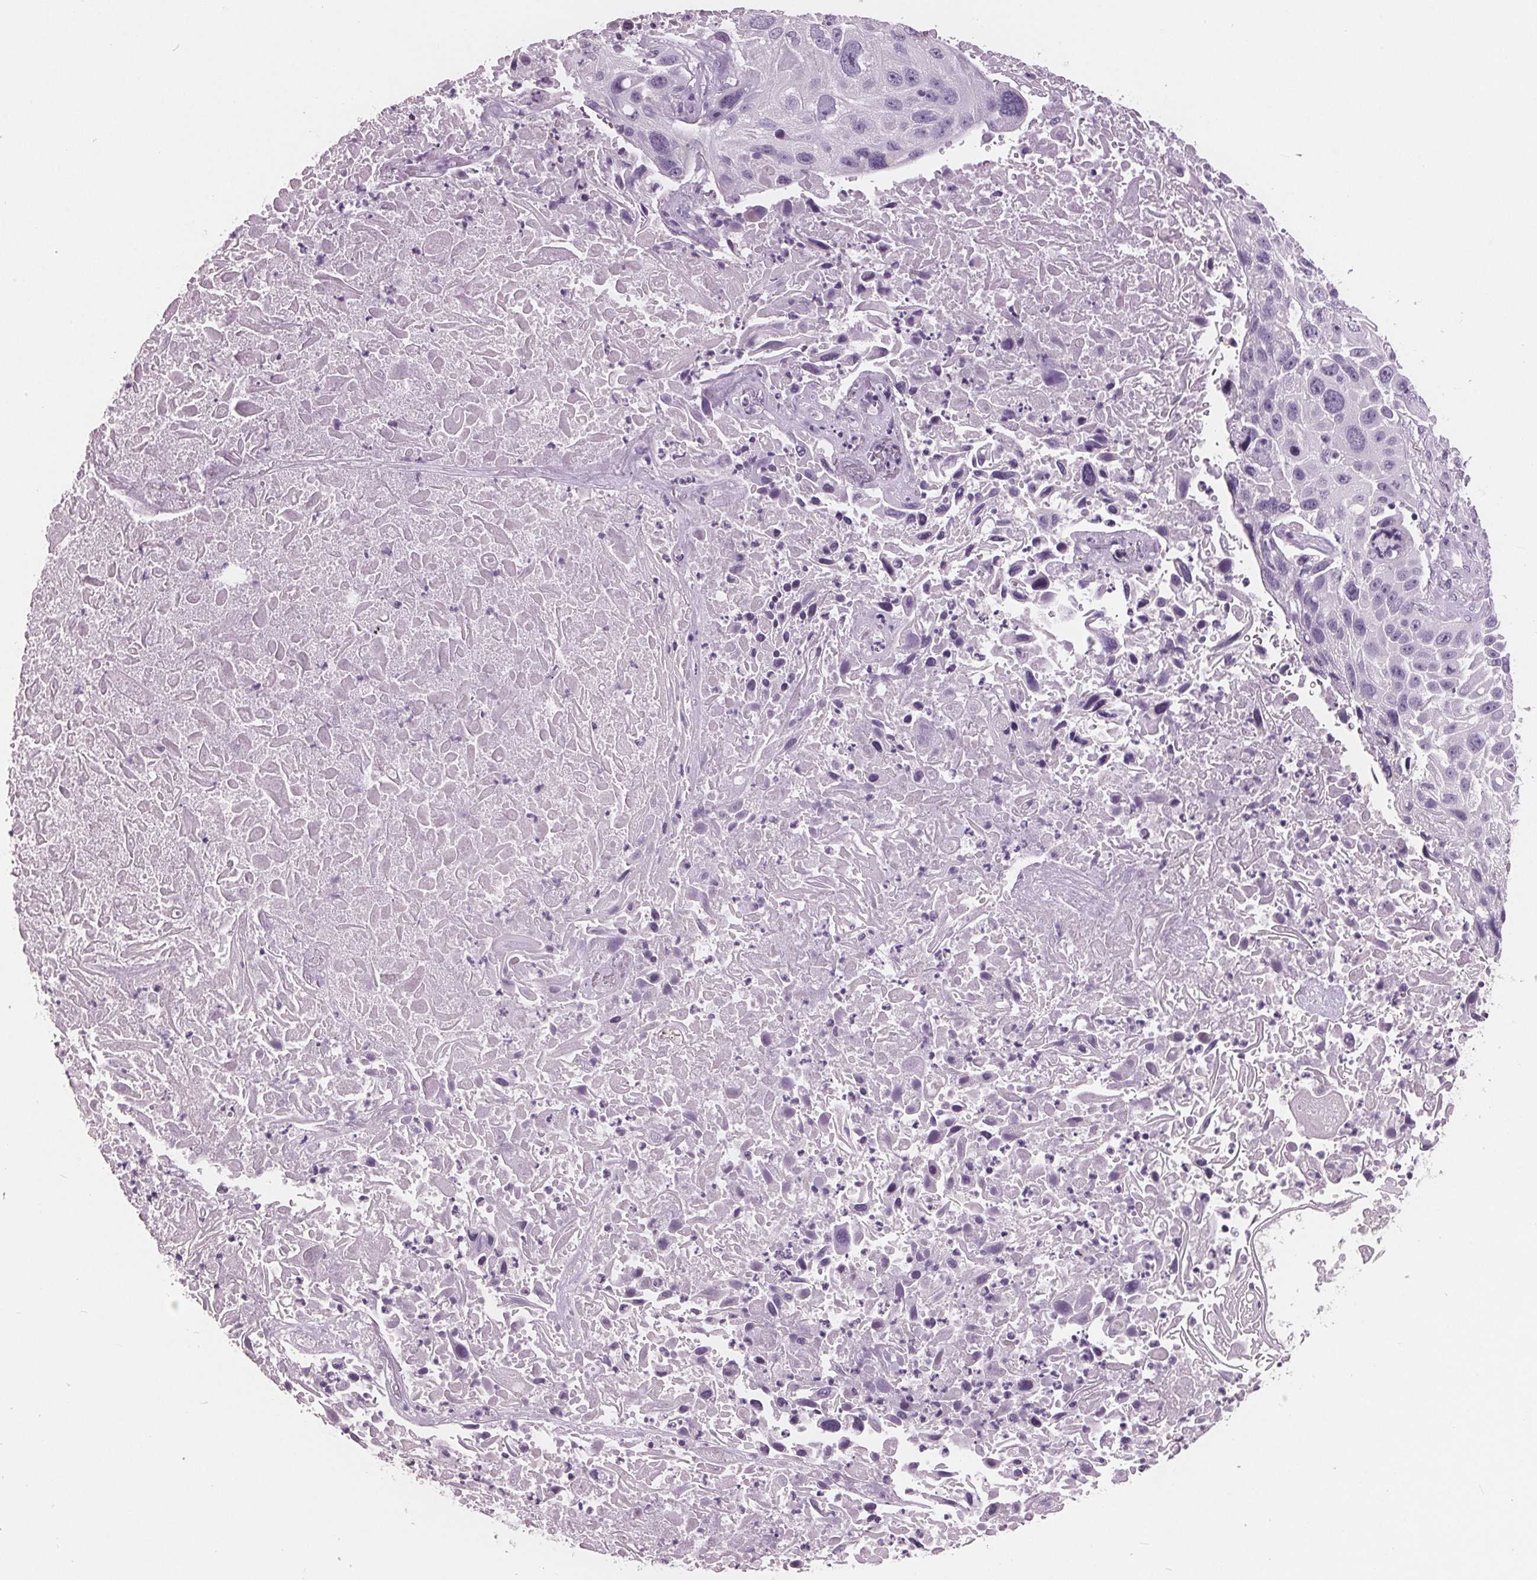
{"staining": {"intensity": "negative", "quantity": "none", "location": "none"}, "tissue": "lung cancer", "cell_type": "Tumor cells", "image_type": "cancer", "snomed": [{"axis": "morphology", "description": "Normal morphology"}, {"axis": "morphology", "description": "Squamous cell carcinoma, NOS"}, {"axis": "topography", "description": "Lymph node"}, {"axis": "topography", "description": "Lung"}], "caption": "Immunohistochemistry photomicrograph of neoplastic tissue: human lung cancer (squamous cell carcinoma) stained with DAB reveals no significant protein positivity in tumor cells.", "gene": "AMBP", "patient": {"sex": "male", "age": 67}}